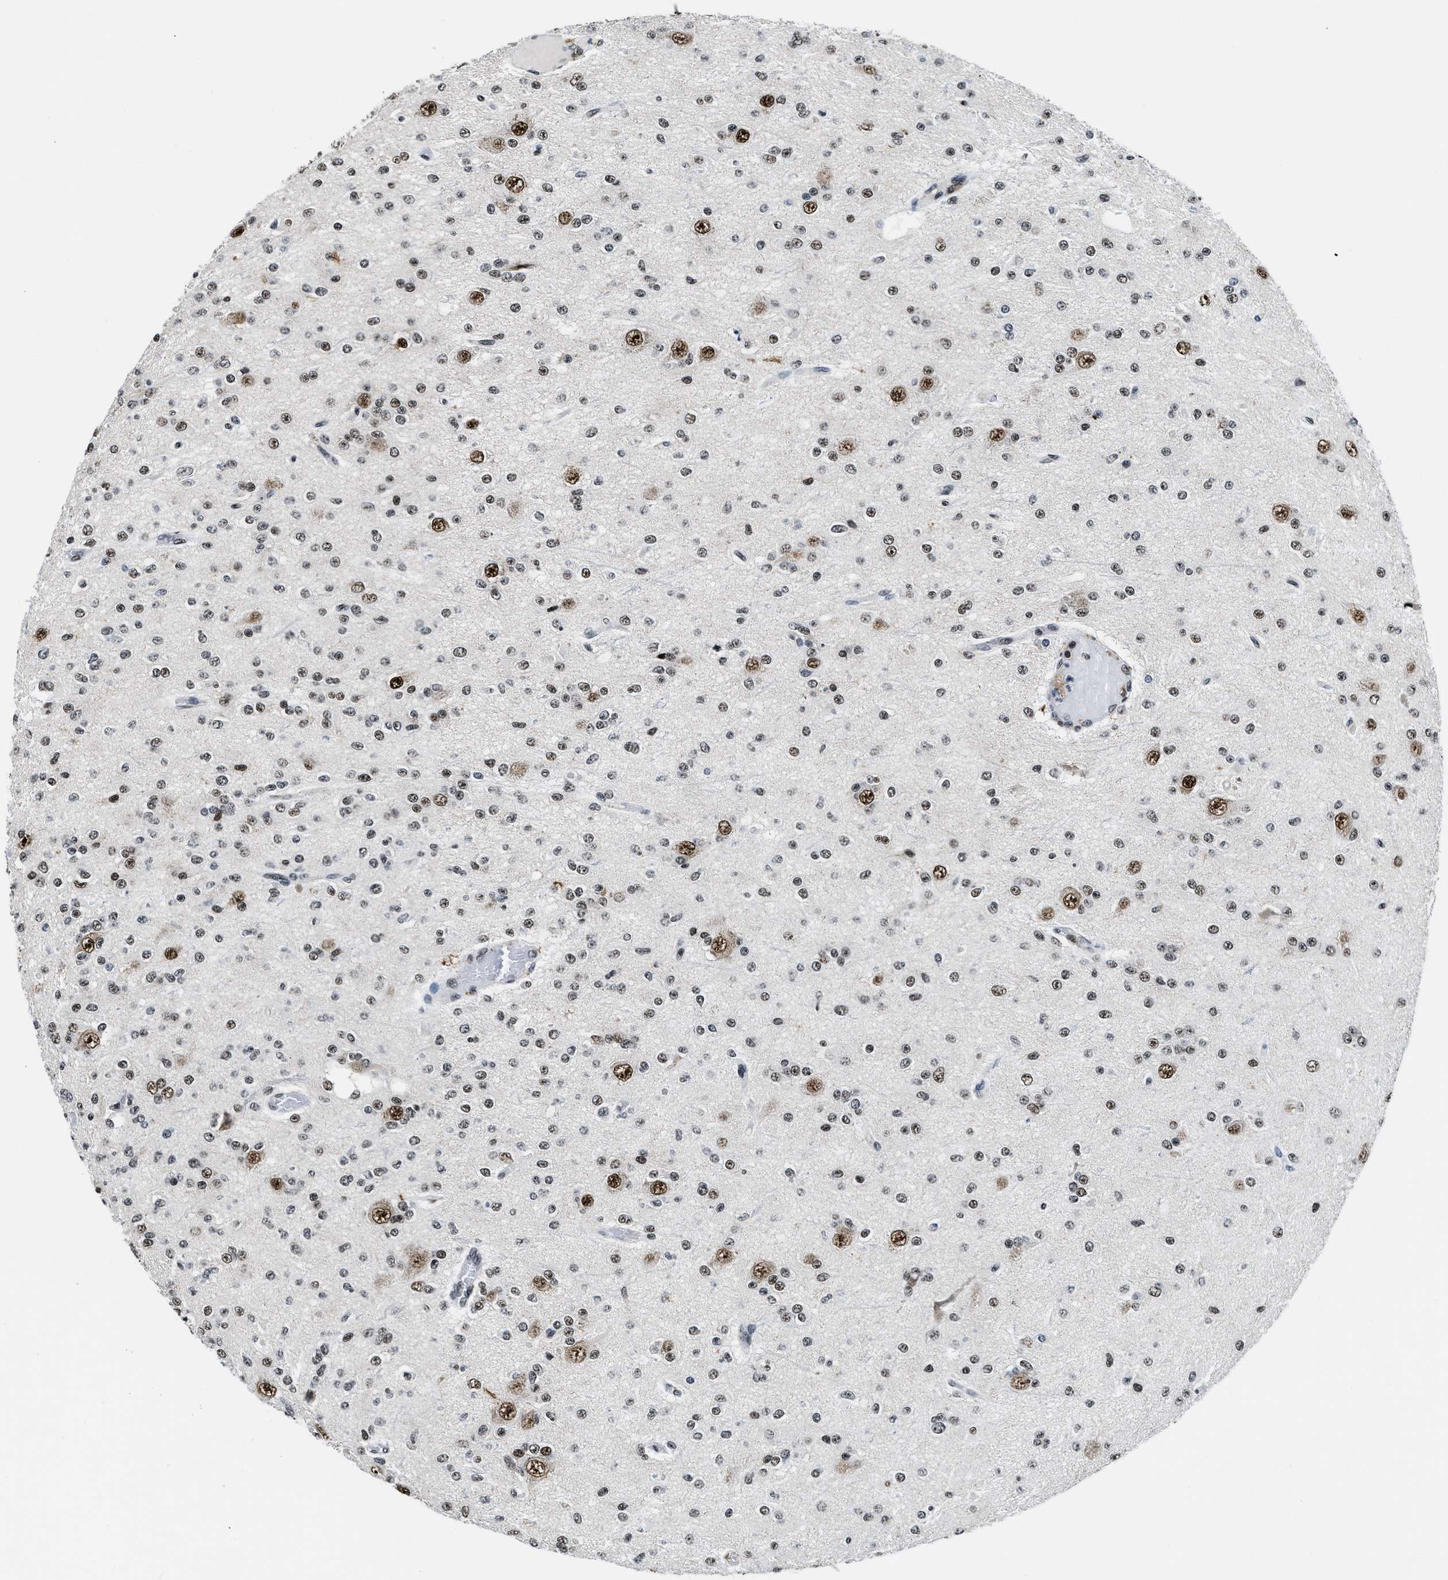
{"staining": {"intensity": "moderate", "quantity": "25%-75%", "location": "nuclear"}, "tissue": "glioma", "cell_type": "Tumor cells", "image_type": "cancer", "snomed": [{"axis": "morphology", "description": "Glioma, malignant, Low grade"}, {"axis": "topography", "description": "Brain"}], "caption": "Protein positivity by IHC reveals moderate nuclear staining in about 25%-75% of tumor cells in glioma. (Brightfield microscopy of DAB IHC at high magnification).", "gene": "HNRNPH2", "patient": {"sex": "male", "age": 38}}